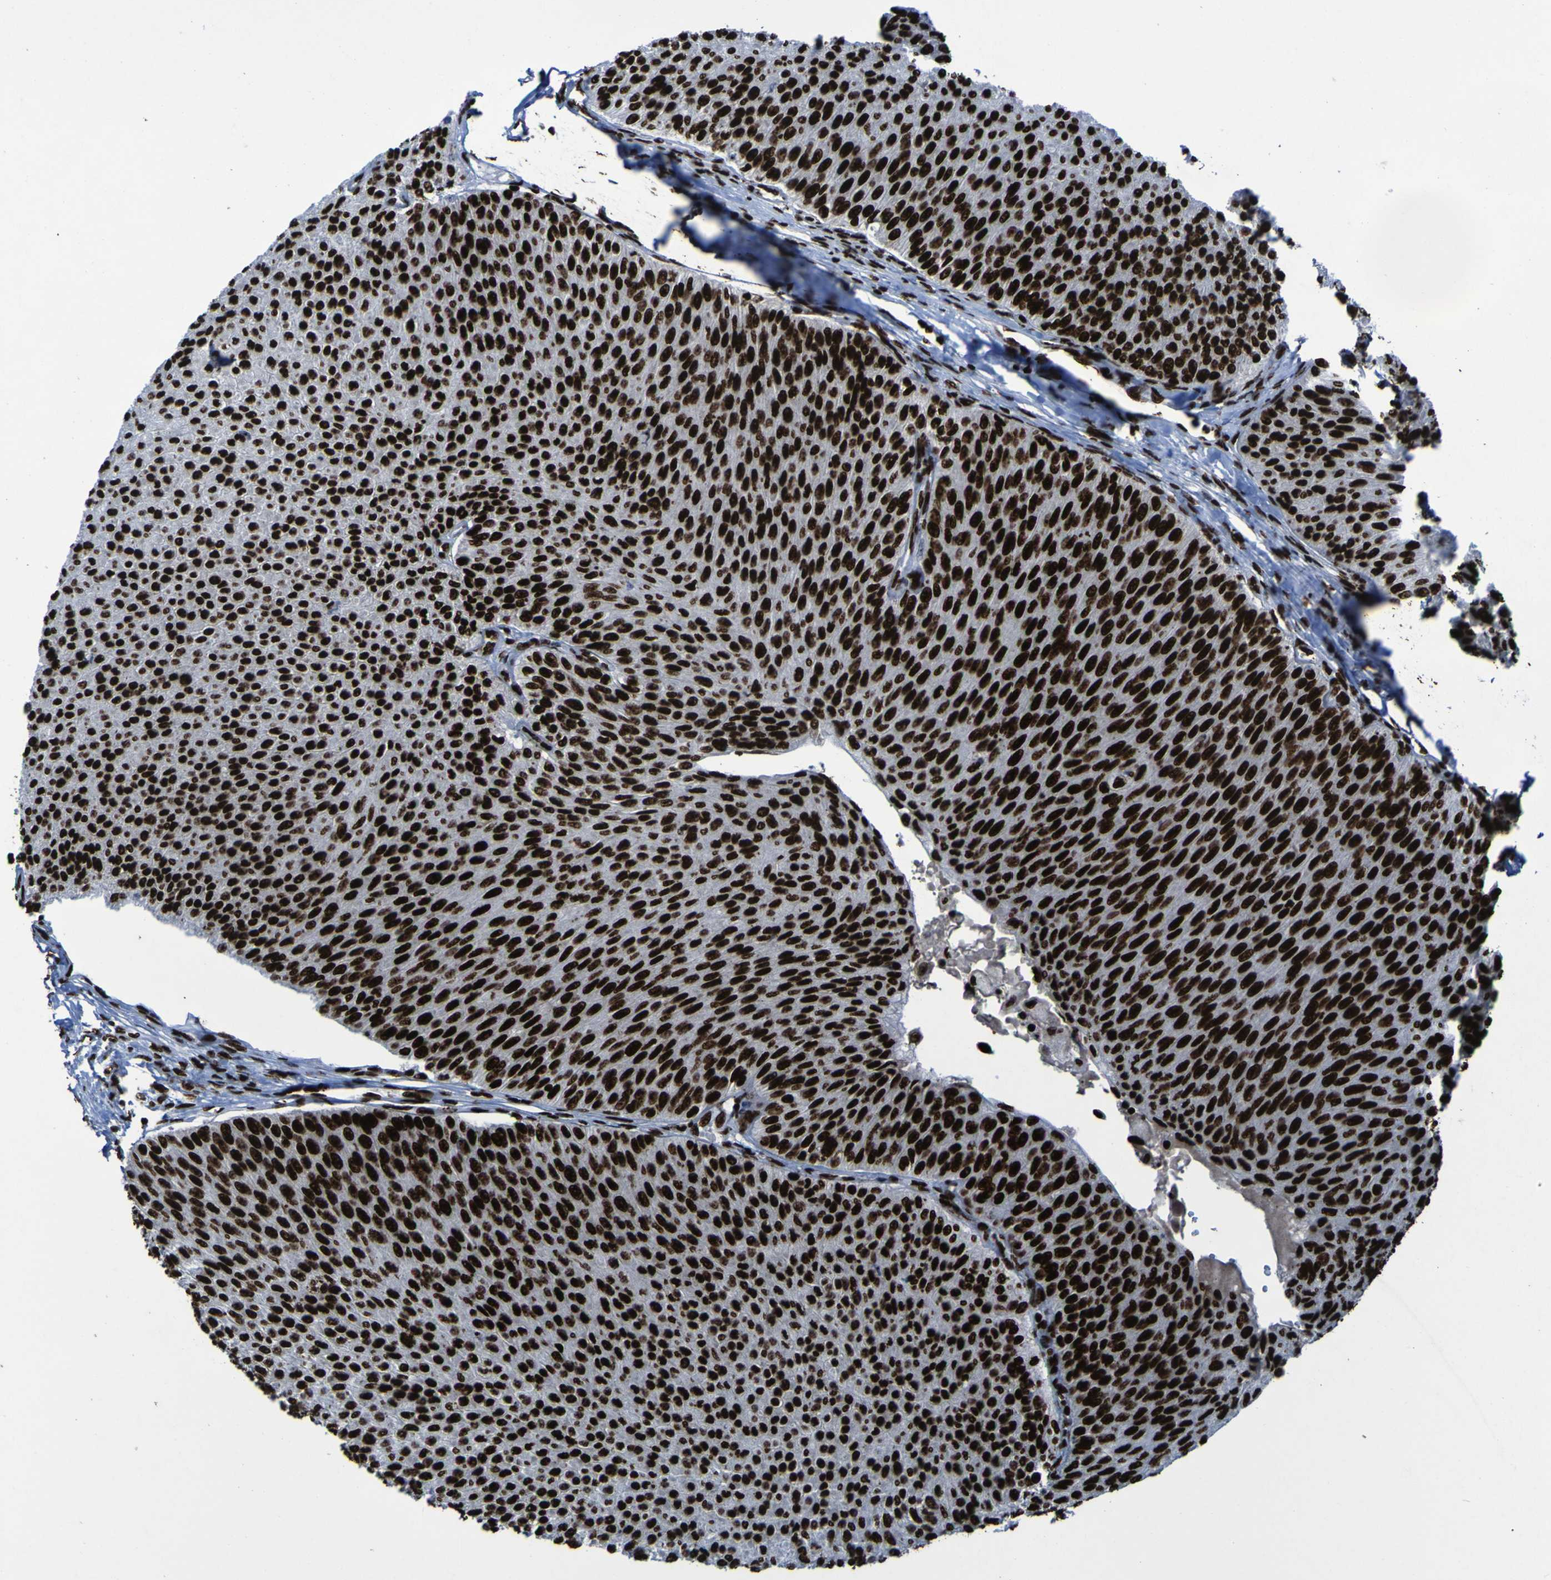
{"staining": {"intensity": "strong", "quantity": ">75%", "location": "nuclear"}, "tissue": "urothelial cancer", "cell_type": "Tumor cells", "image_type": "cancer", "snomed": [{"axis": "morphology", "description": "Urothelial carcinoma, Low grade"}, {"axis": "topography", "description": "Urinary bladder"}], "caption": "Protein staining by immunohistochemistry (IHC) reveals strong nuclear staining in about >75% of tumor cells in low-grade urothelial carcinoma.", "gene": "NPM1", "patient": {"sex": "male", "age": 78}}